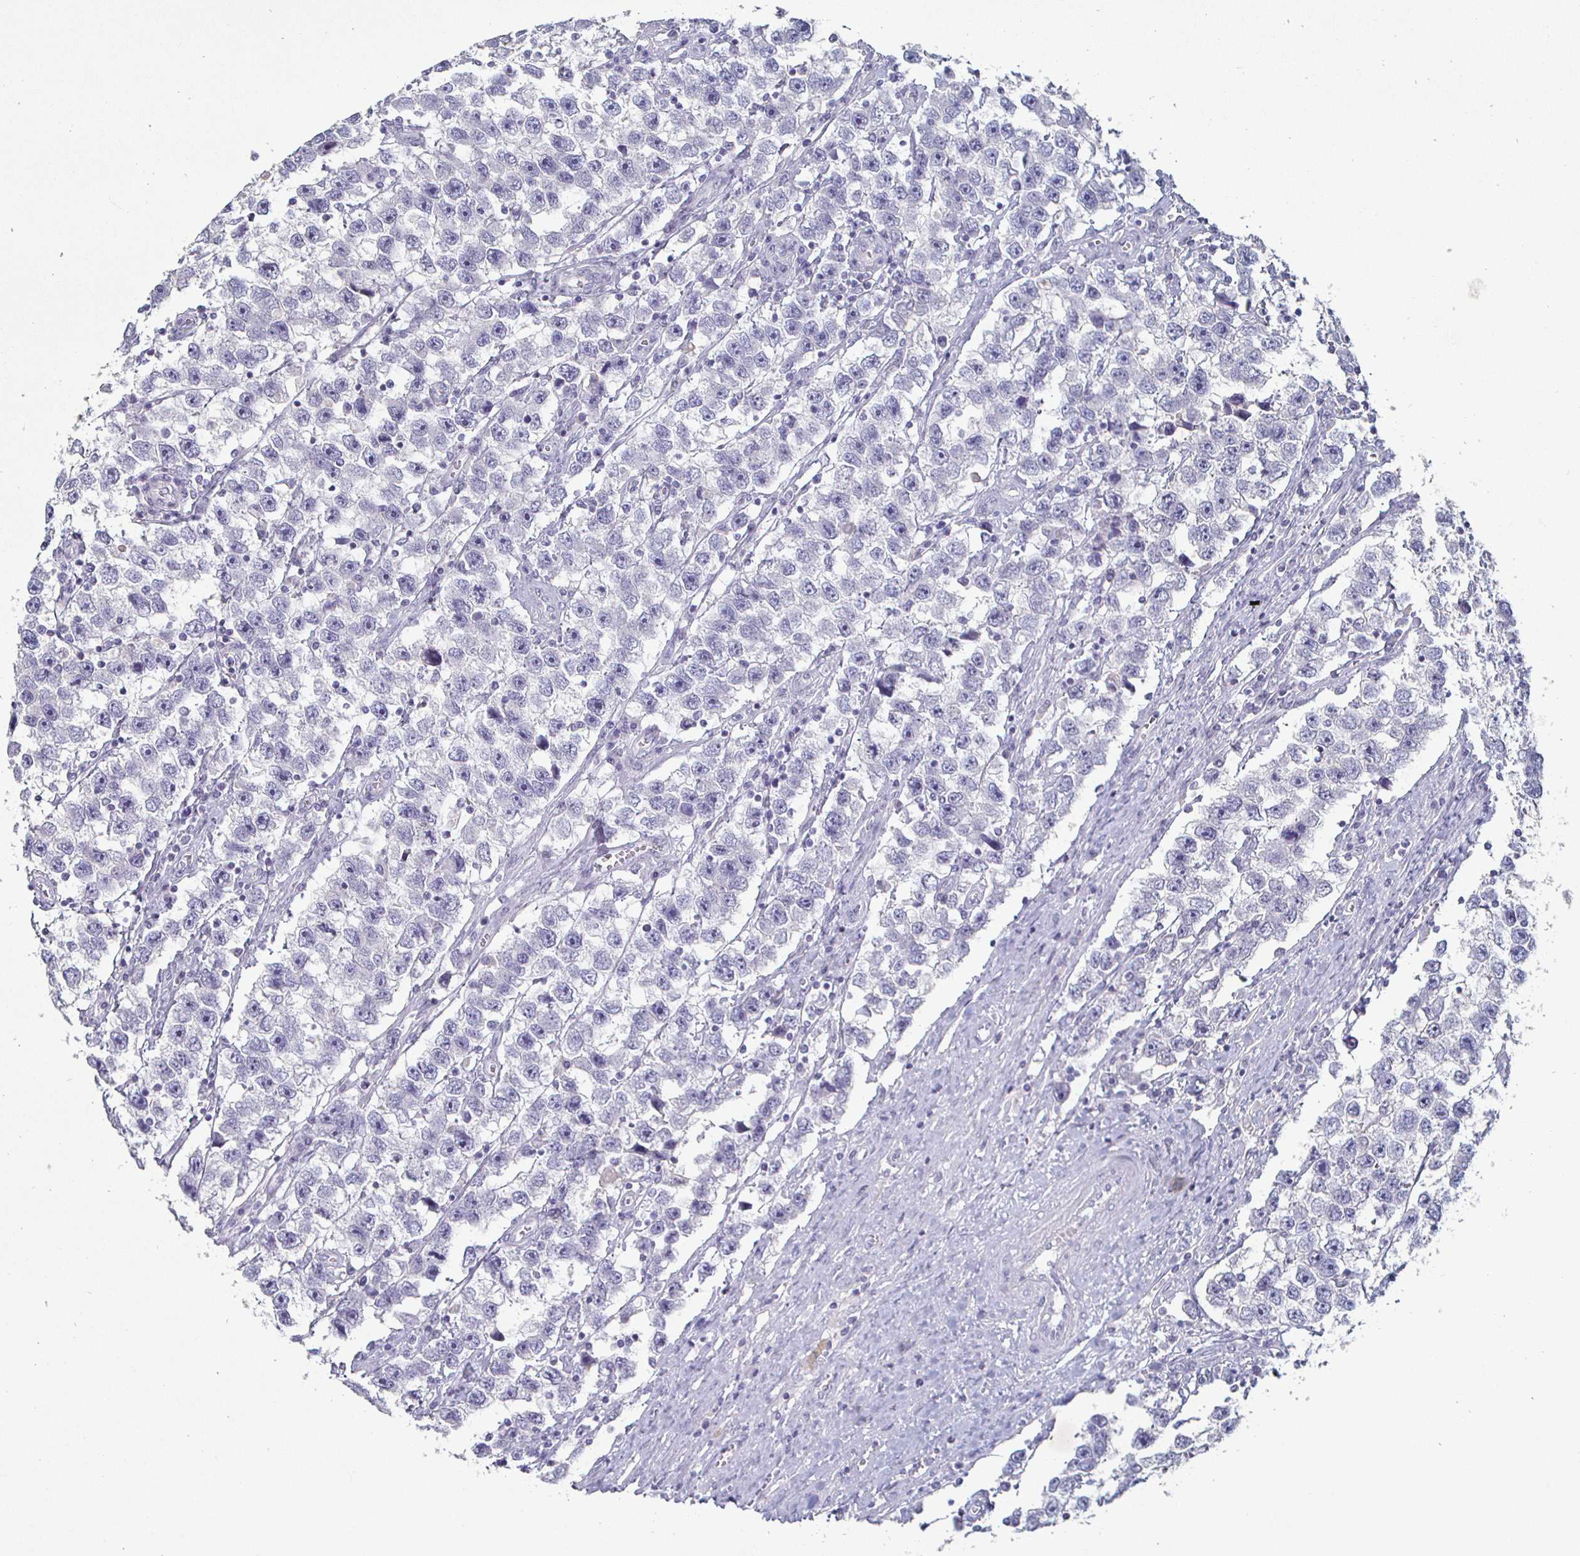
{"staining": {"intensity": "negative", "quantity": "none", "location": "none"}, "tissue": "testis cancer", "cell_type": "Tumor cells", "image_type": "cancer", "snomed": [{"axis": "morphology", "description": "Seminoma, NOS"}, {"axis": "topography", "description": "Testis"}], "caption": "Tumor cells are negative for brown protein staining in testis cancer (seminoma).", "gene": "ENPP1", "patient": {"sex": "male", "age": 33}}